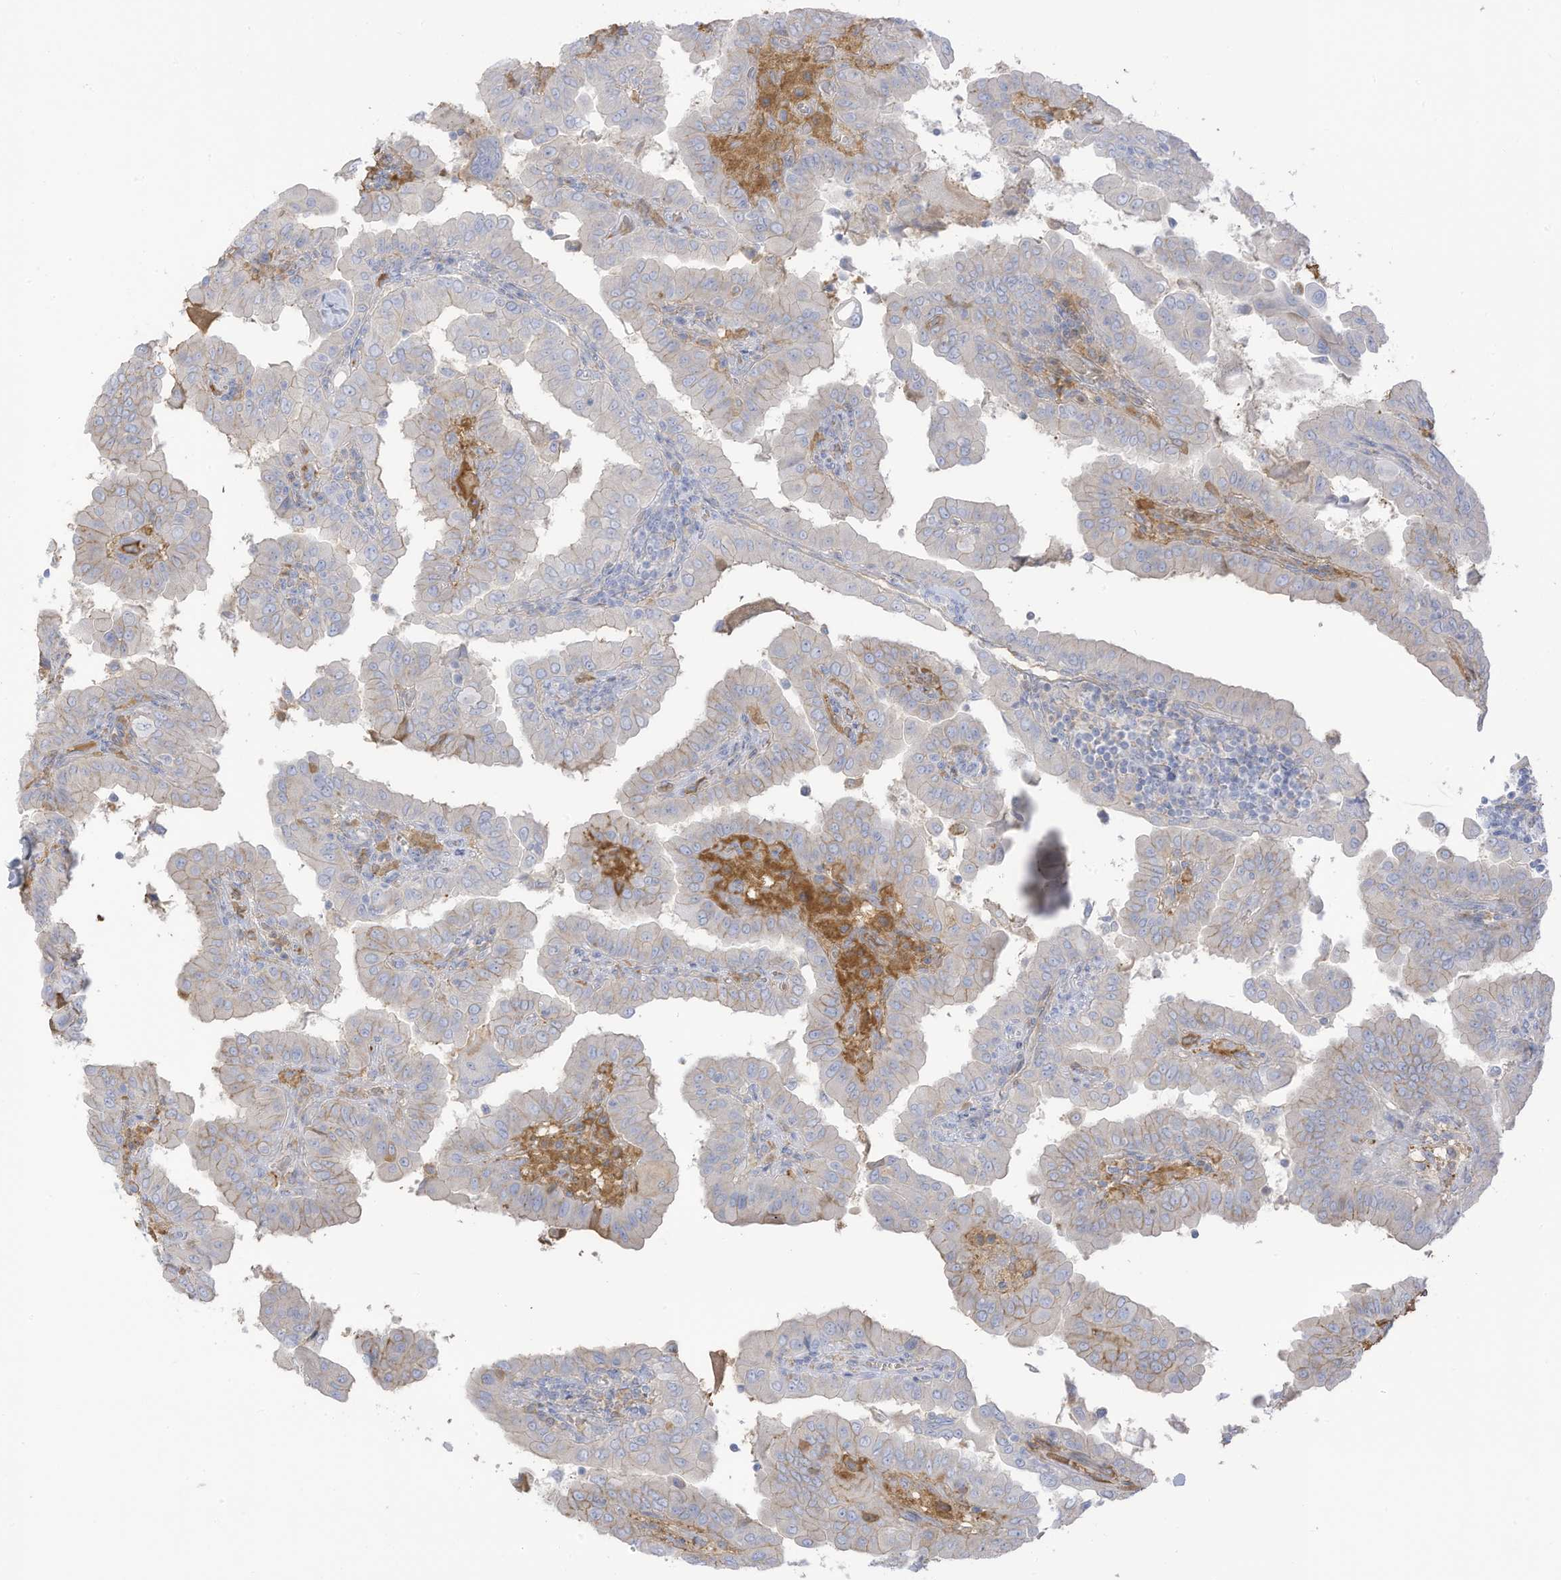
{"staining": {"intensity": "weak", "quantity": "<25%", "location": "cytoplasmic/membranous"}, "tissue": "thyroid cancer", "cell_type": "Tumor cells", "image_type": "cancer", "snomed": [{"axis": "morphology", "description": "Papillary adenocarcinoma, NOS"}, {"axis": "topography", "description": "Thyroid gland"}], "caption": "The image reveals no staining of tumor cells in thyroid cancer (papillary adenocarcinoma). (Brightfield microscopy of DAB (3,3'-diaminobenzidine) immunohistochemistry at high magnification).", "gene": "HSD17B13", "patient": {"sex": "male", "age": 33}}